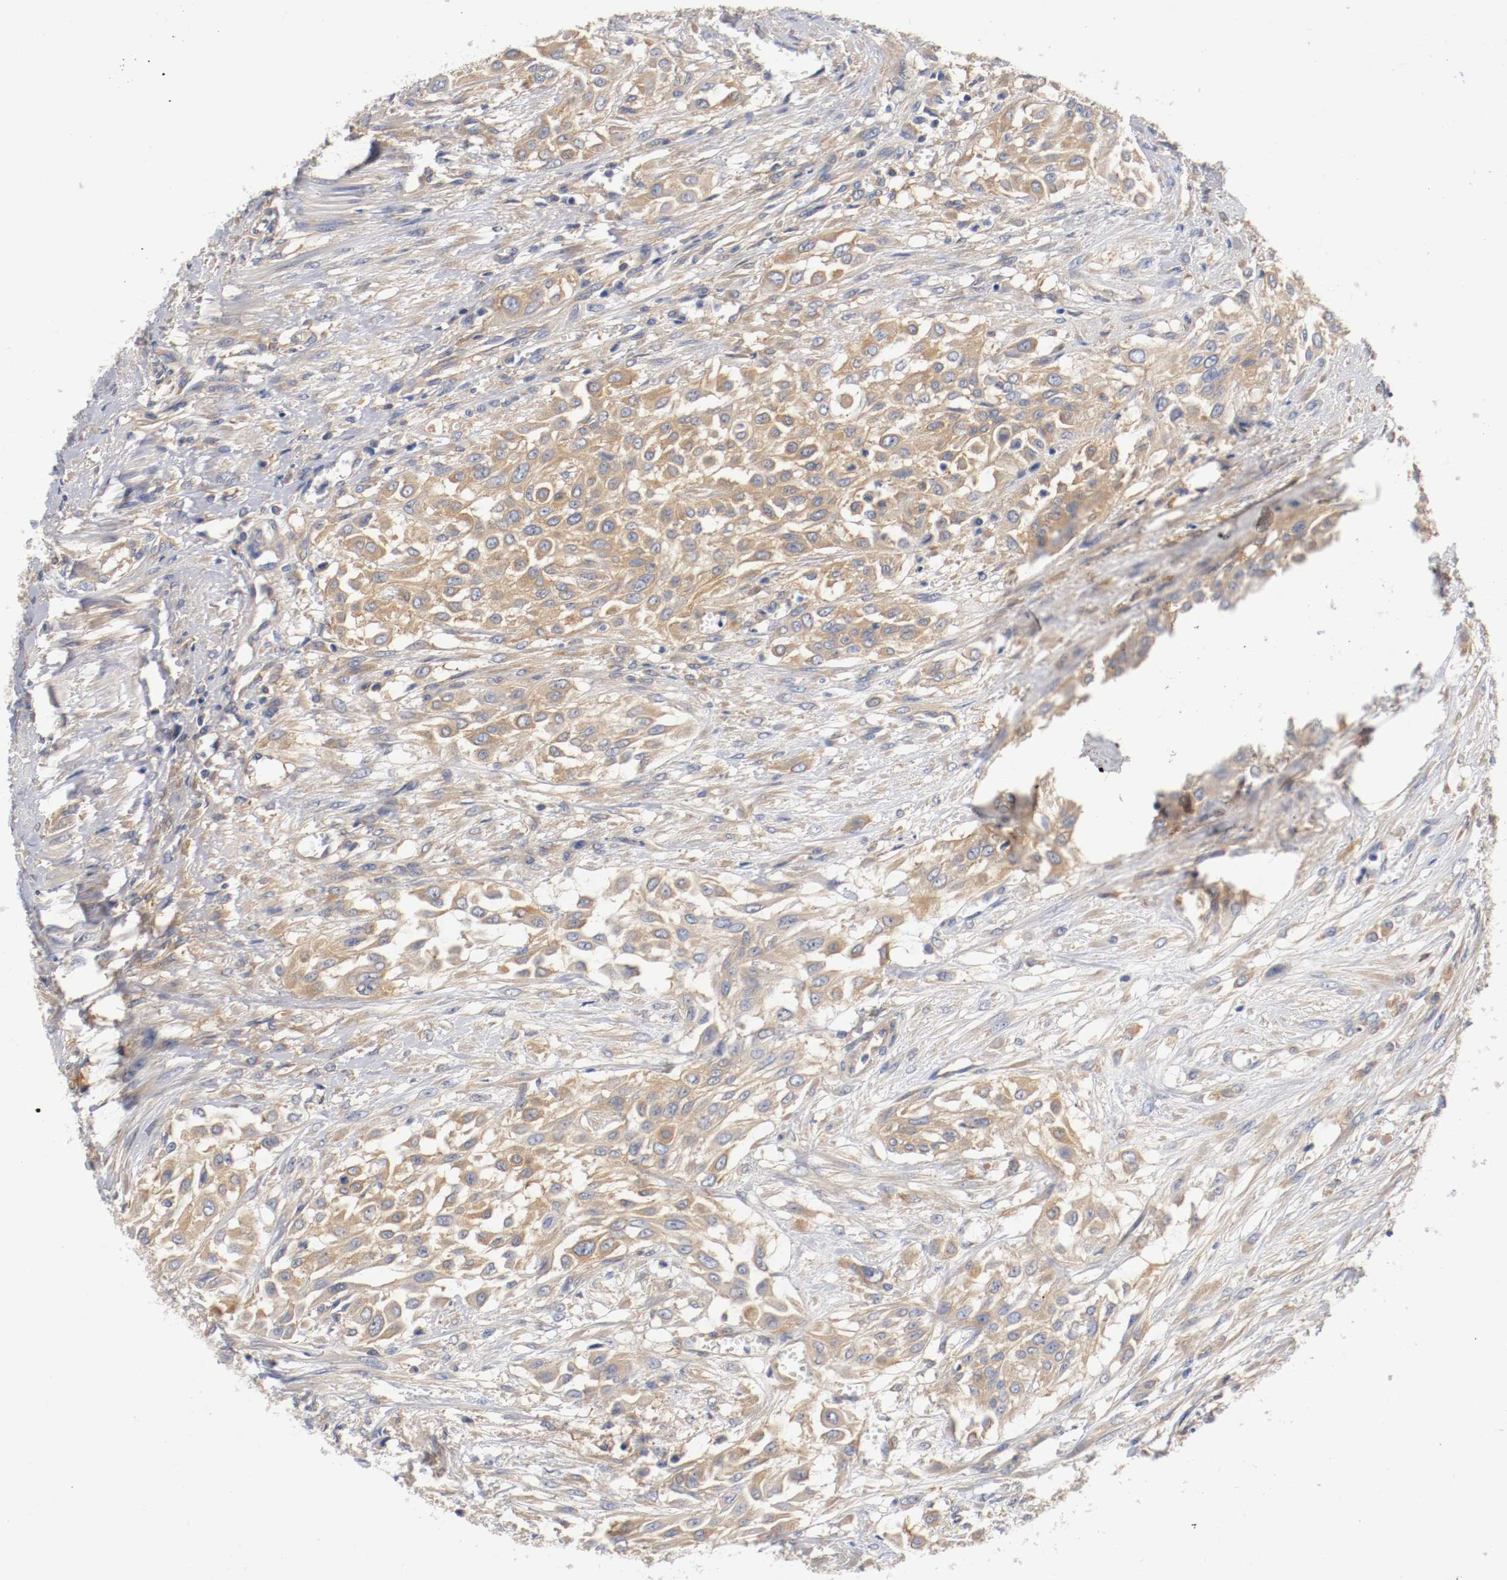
{"staining": {"intensity": "moderate", "quantity": ">75%", "location": "cytoplasmic/membranous"}, "tissue": "urothelial cancer", "cell_type": "Tumor cells", "image_type": "cancer", "snomed": [{"axis": "morphology", "description": "Urothelial carcinoma, High grade"}, {"axis": "topography", "description": "Urinary bladder"}], "caption": "This is a photomicrograph of IHC staining of urothelial carcinoma (high-grade), which shows moderate expression in the cytoplasmic/membranous of tumor cells.", "gene": "HGS", "patient": {"sex": "male", "age": 57}}